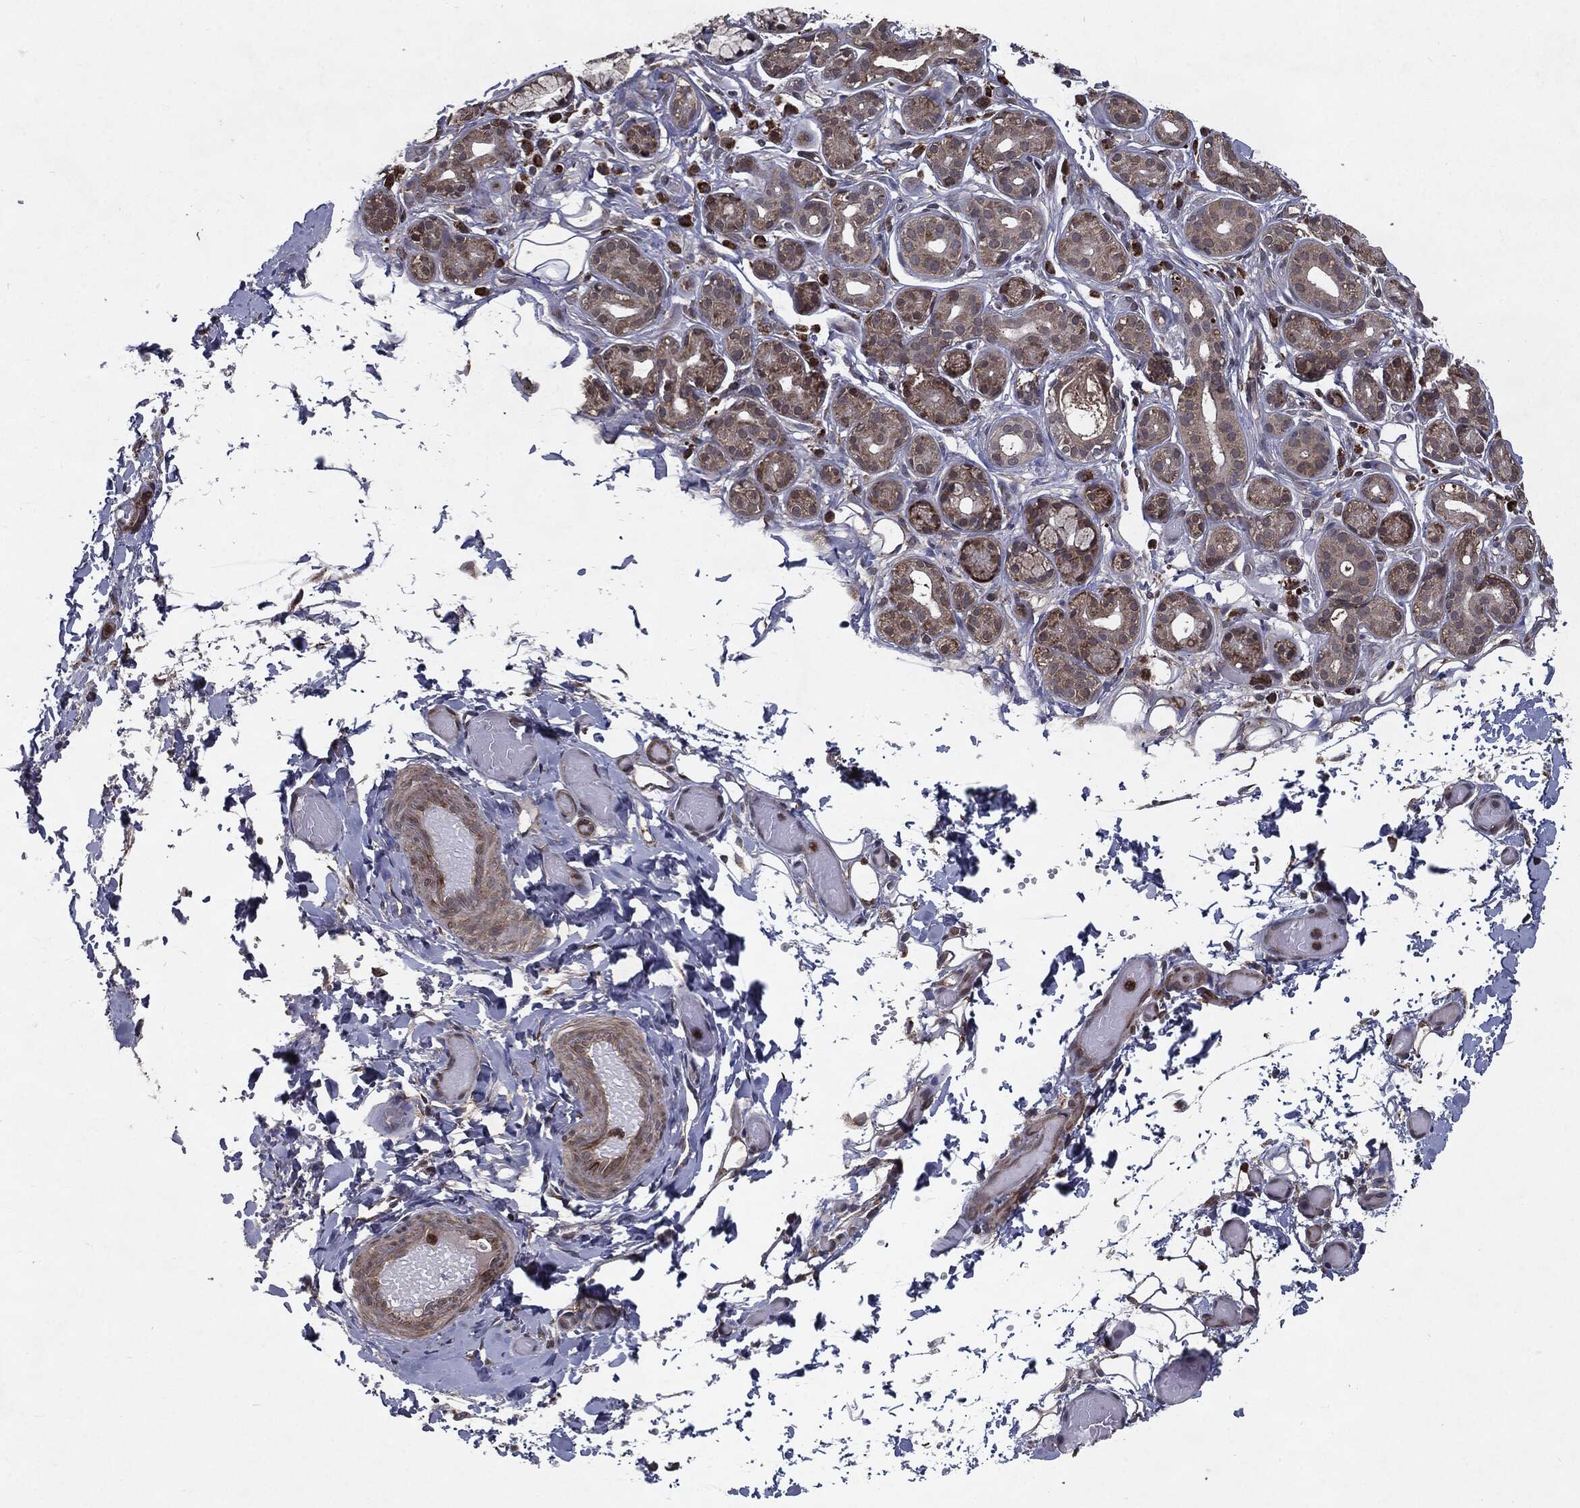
{"staining": {"intensity": "strong", "quantity": "25%-75%", "location": "cytoplasmic/membranous,nuclear"}, "tissue": "salivary gland", "cell_type": "Glandular cells", "image_type": "normal", "snomed": [{"axis": "morphology", "description": "Normal tissue, NOS"}, {"axis": "topography", "description": "Salivary gland"}, {"axis": "topography", "description": "Peripheral nerve tissue"}], "caption": "Immunohistochemical staining of normal salivary gland exhibits high levels of strong cytoplasmic/membranous,nuclear expression in about 25%-75% of glandular cells.", "gene": "HDAC5", "patient": {"sex": "male", "age": 71}}